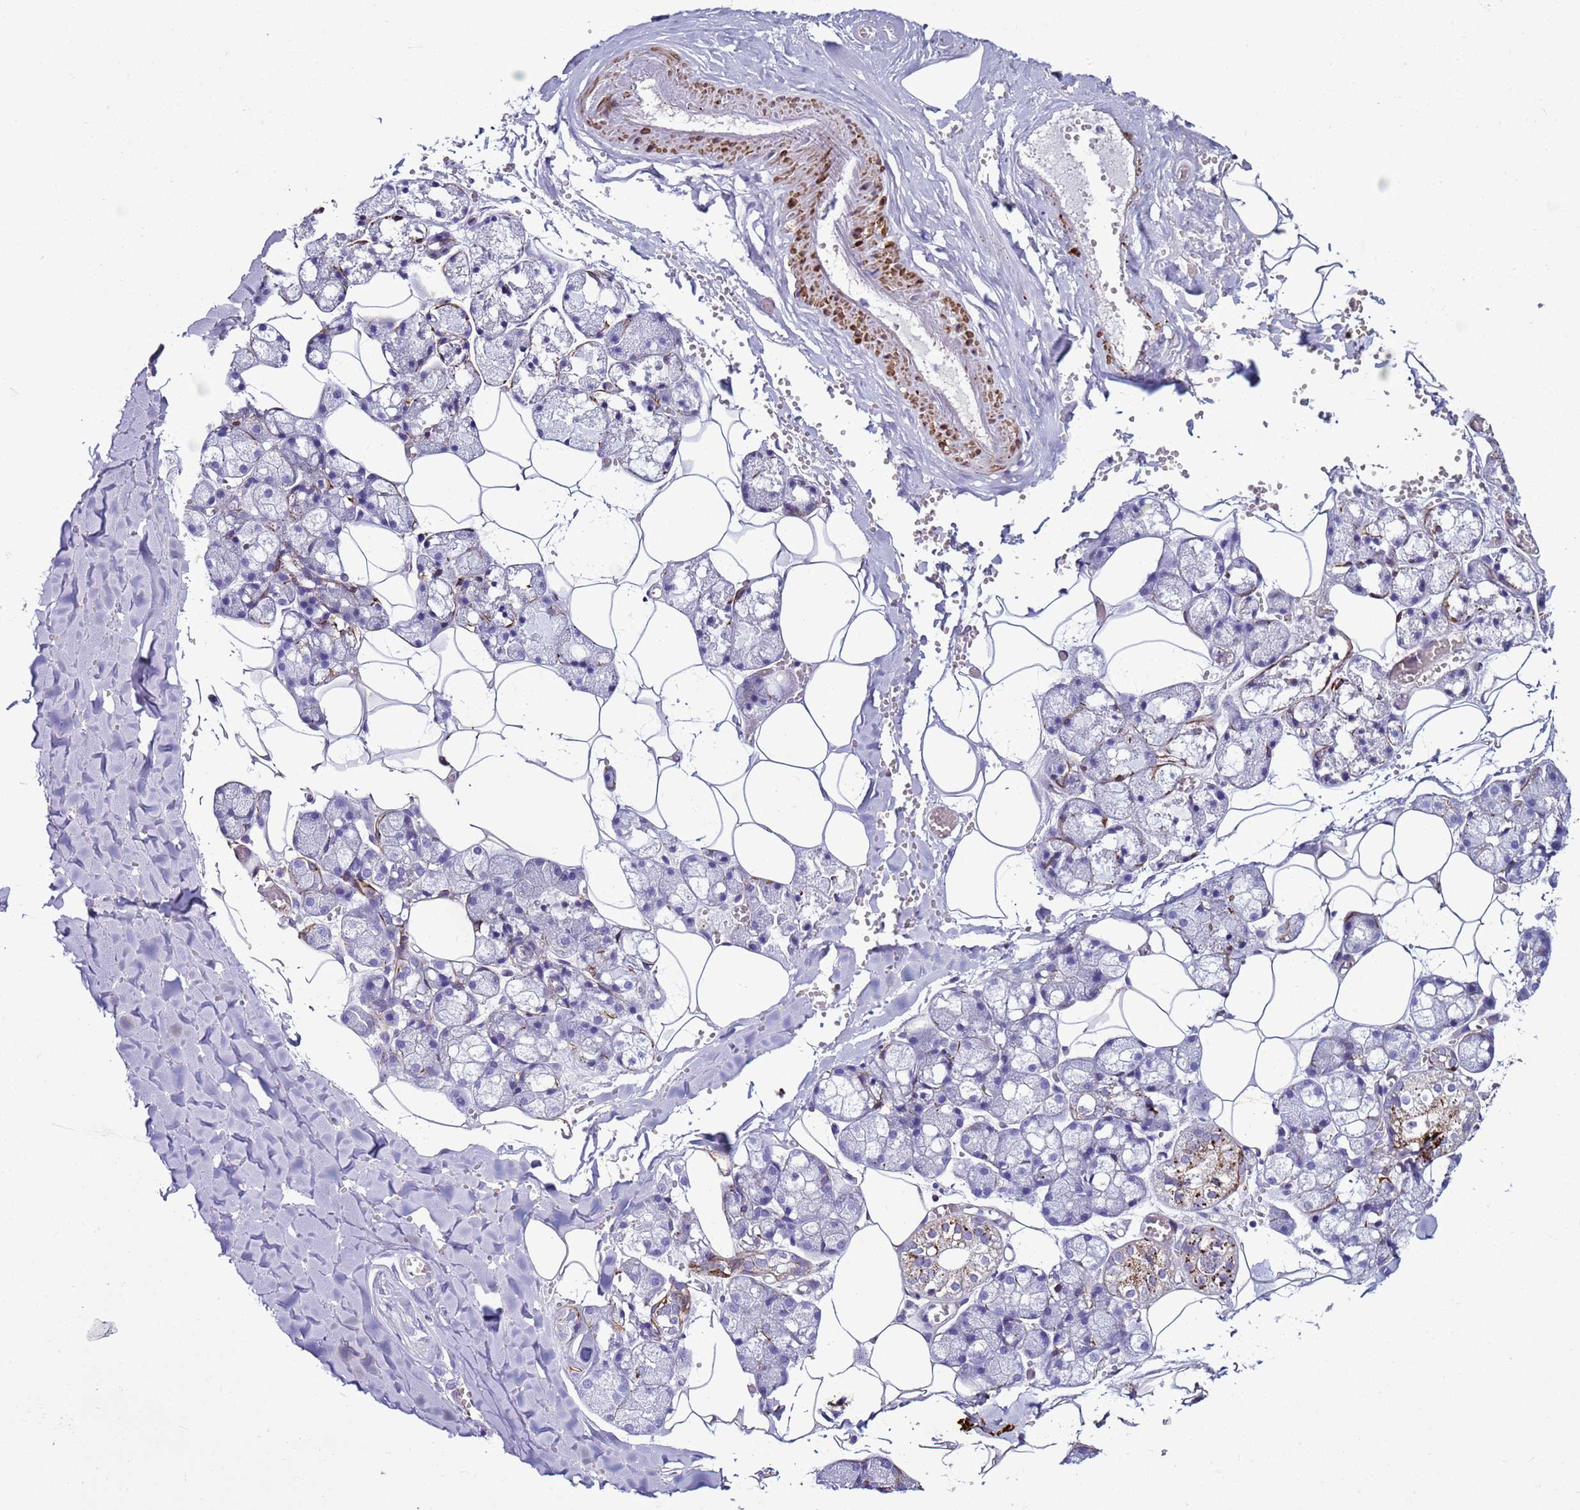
{"staining": {"intensity": "strong", "quantity": "<25%", "location": "cytoplasmic/membranous"}, "tissue": "salivary gland", "cell_type": "Glandular cells", "image_type": "normal", "snomed": [{"axis": "morphology", "description": "Normal tissue, NOS"}, {"axis": "topography", "description": "Salivary gland"}], "caption": "Glandular cells exhibit strong cytoplasmic/membranous staining in approximately <25% of cells in unremarkable salivary gland.", "gene": "RABL2A", "patient": {"sex": "male", "age": 62}}